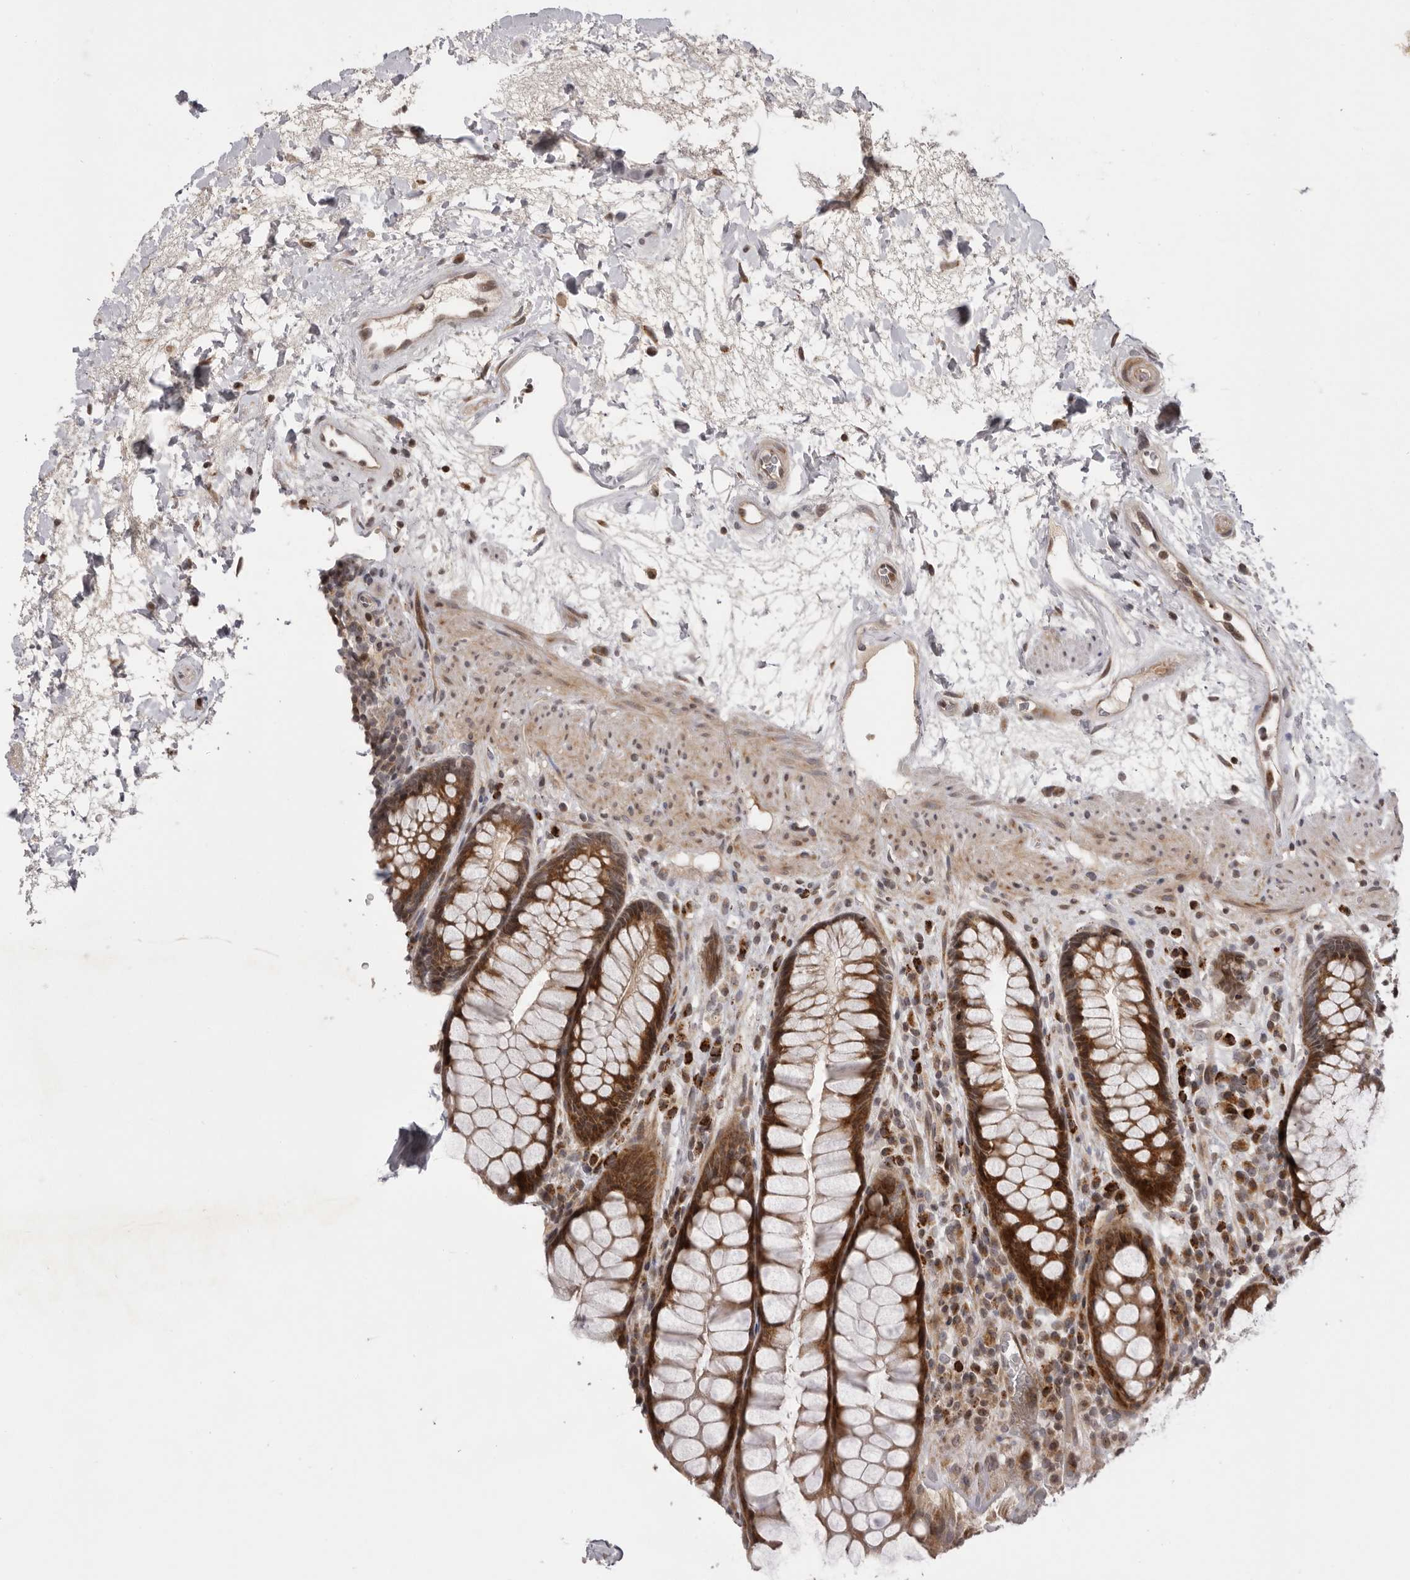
{"staining": {"intensity": "strong", "quantity": ">75%", "location": "cytoplasmic/membranous,nuclear"}, "tissue": "rectum", "cell_type": "Glandular cells", "image_type": "normal", "snomed": [{"axis": "morphology", "description": "Normal tissue, NOS"}, {"axis": "topography", "description": "Rectum"}], "caption": "Immunohistochemistry (IHC) histopathology image of normal rectum: rectum stained using immunohistochemistry (IHC) reveals high levels of strong protein expression localized specifically in the cytoplasmic/membranous,nuclear of glandular cells, appearing as a cytoplasmic/membranous,nuclear brown color.", "gene": "AZIN1", "patient": {"sex": "male", "age": 64}}